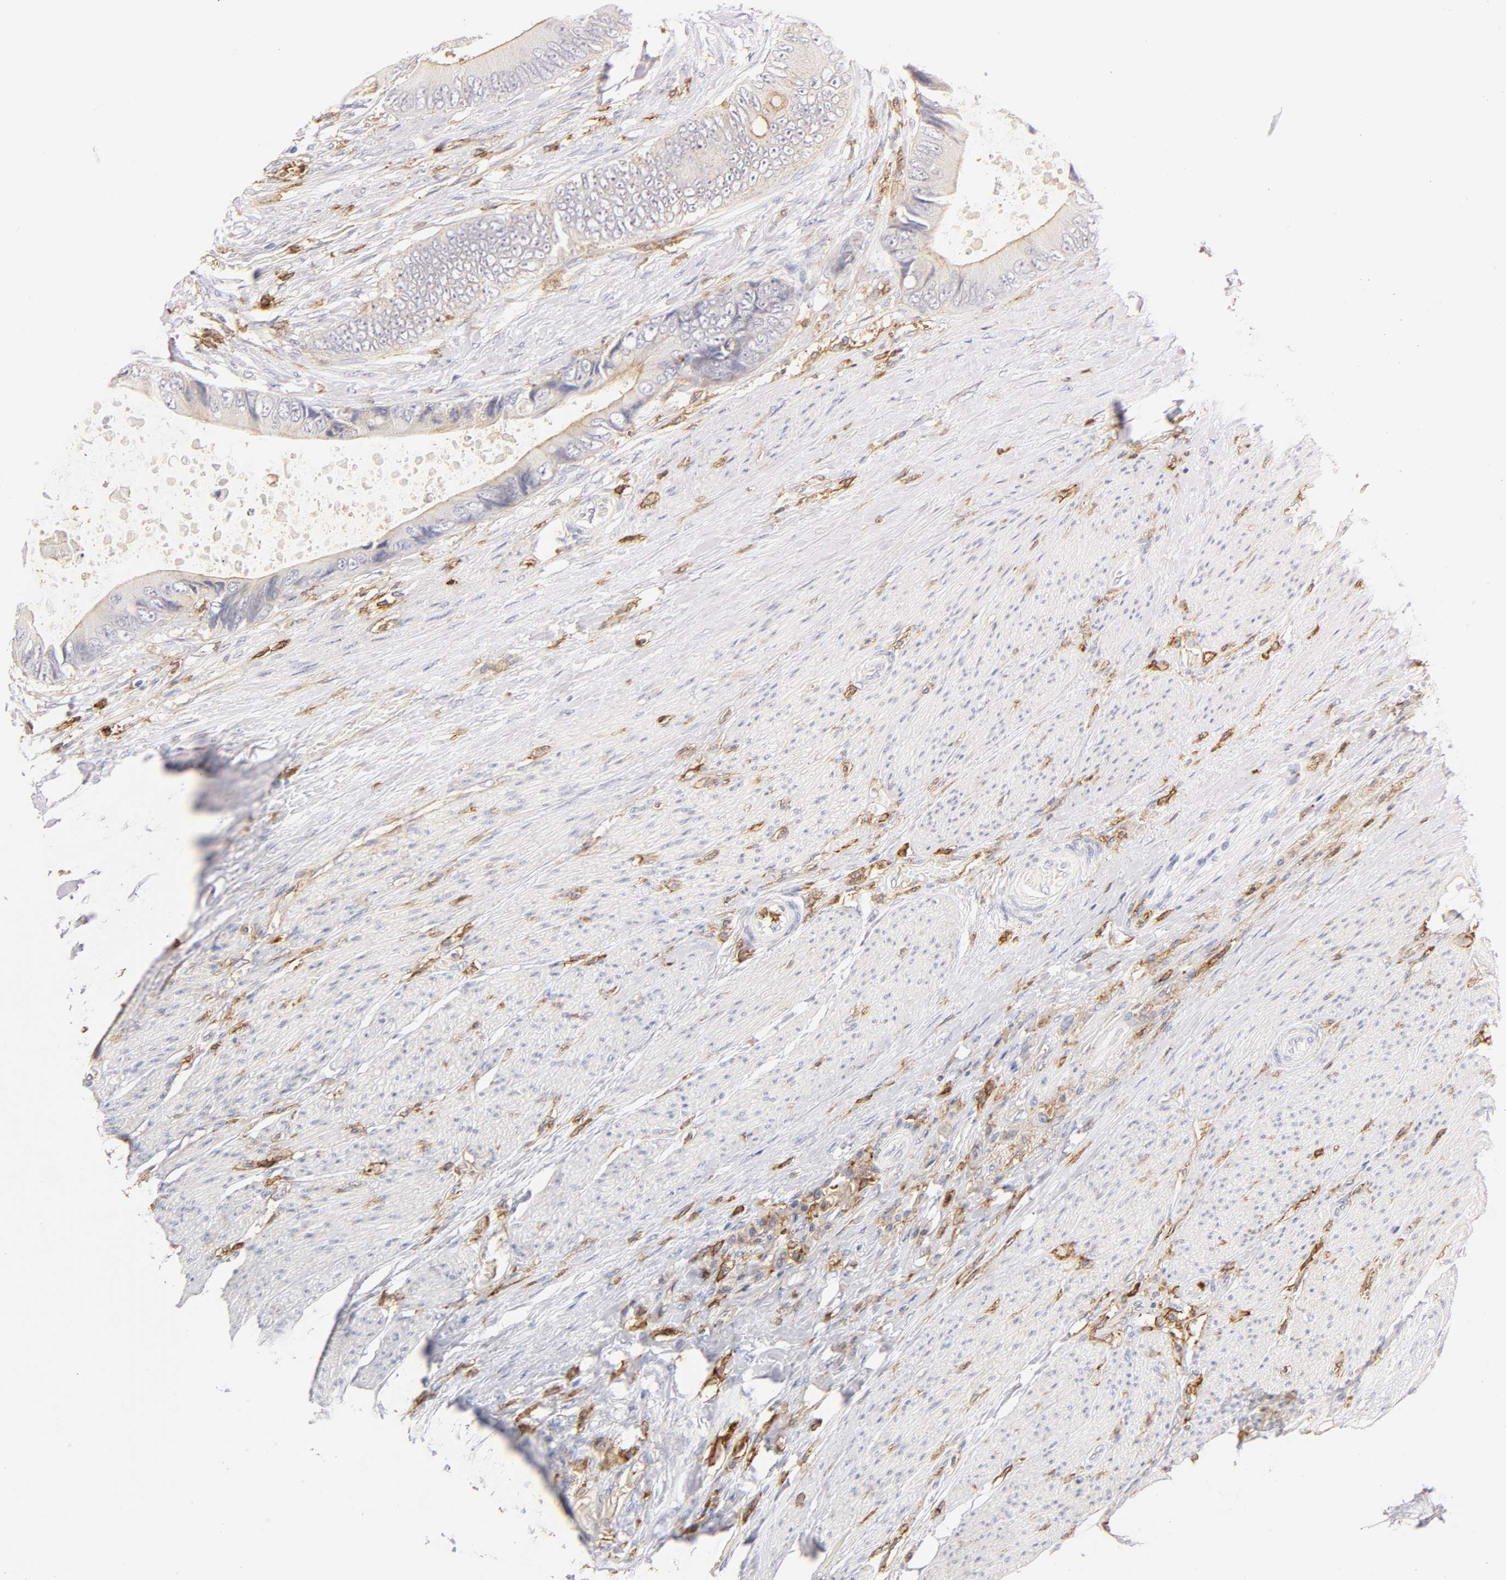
{"staining": {"intensity": "negative", "quantity": "none", "location": "none"}, "tissue": "colorectal cancer", "cell_type": "Tumor cells", "image_type": "cancer", "snomed": [{"axis": "morphology", "description": "Adenocarcinoma, NOS"}, {"axis": "topography", "description": "Rectum"}], "caption": "Colorectal cancer was stained to show a protein in brown. There is no significant staining in tumor cells. (Brightfield microscopy of DAB immunohistochemistry (IHC) at high magnification).", "gene": "LYN", "patient": {"sex": "female", "age": 77}}